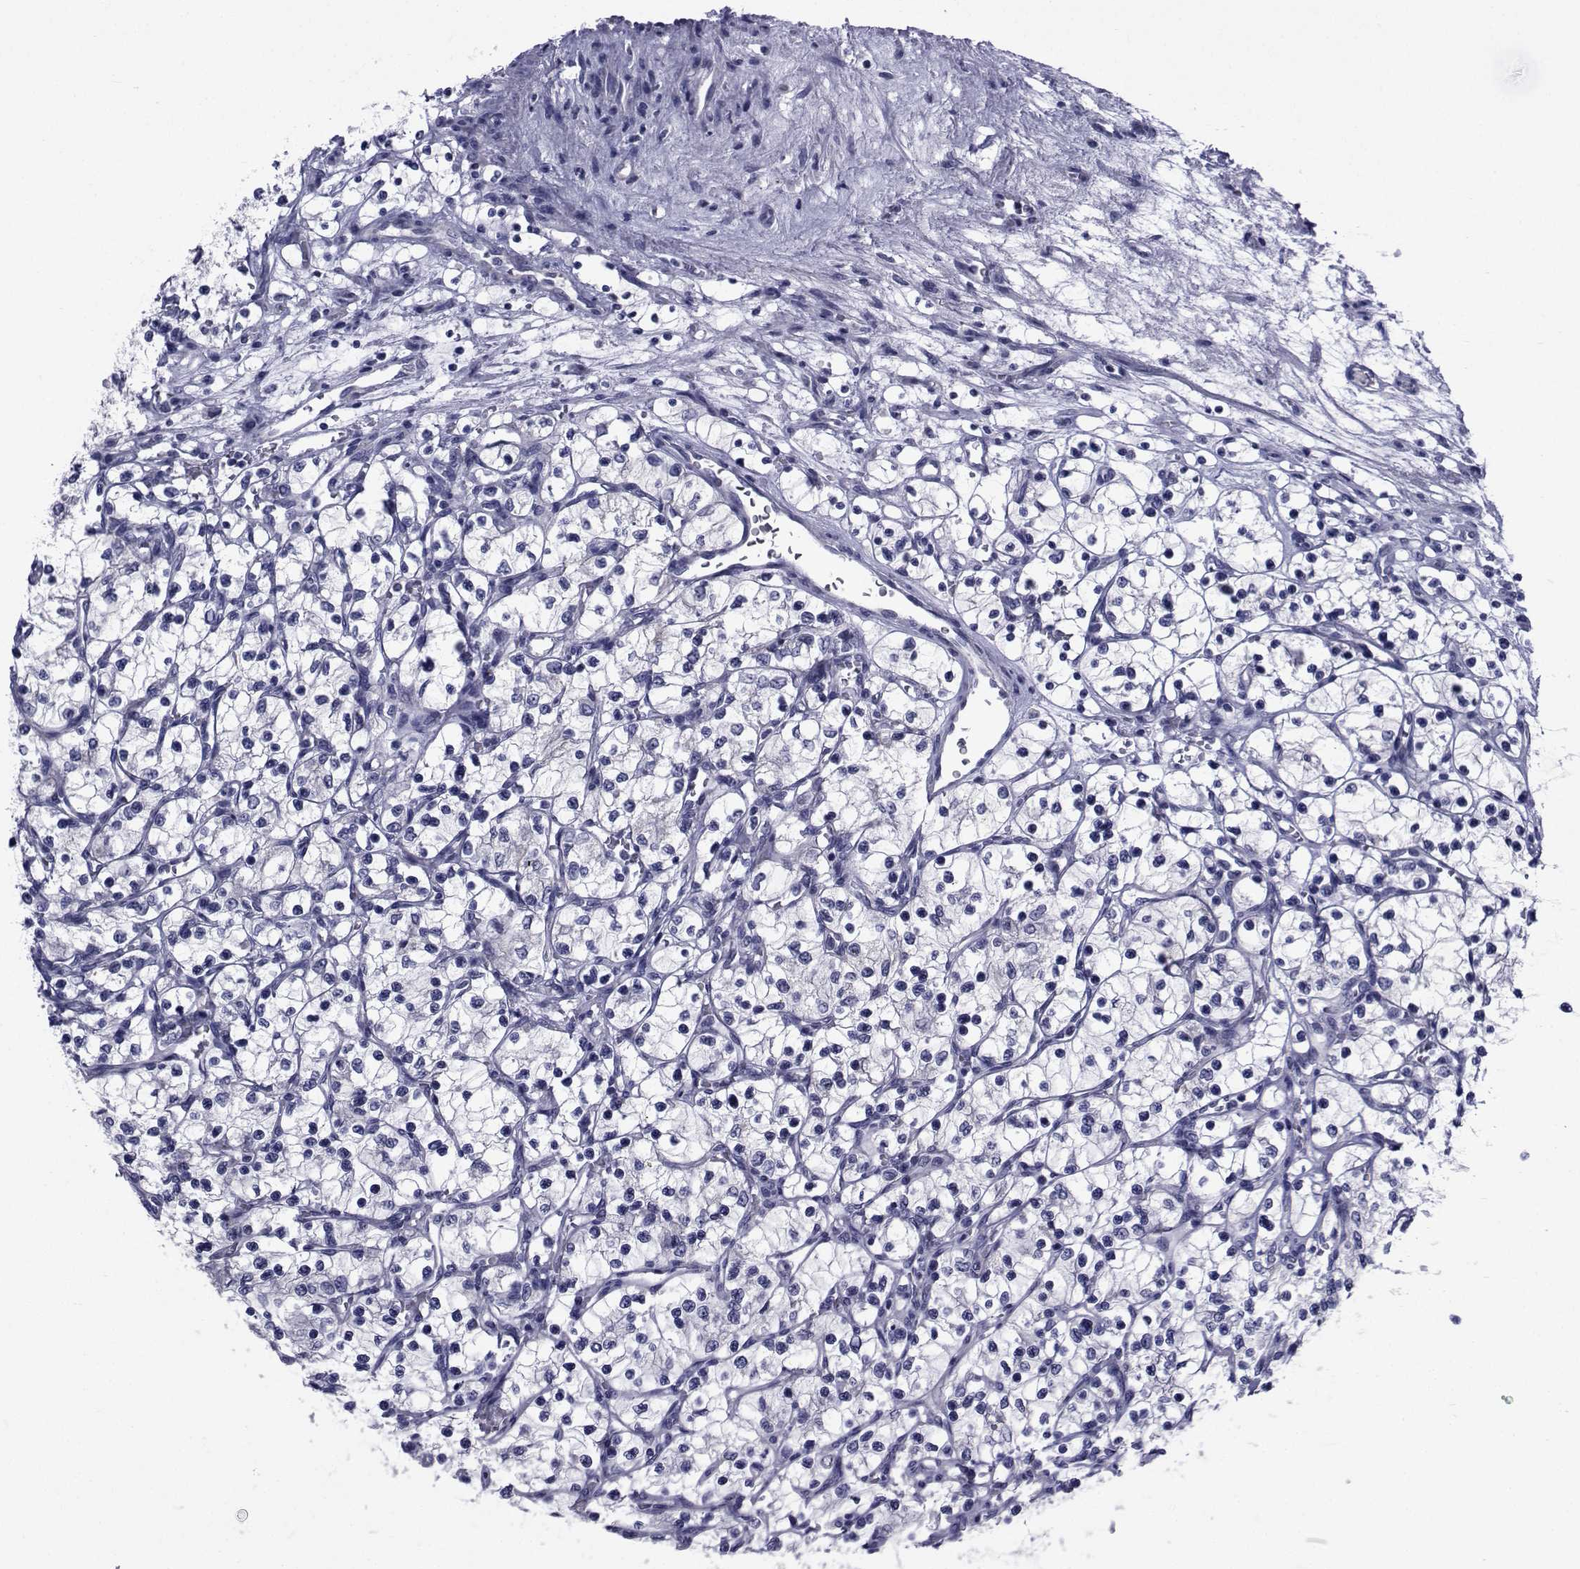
{"staining": {"intensity": "negative", "quantity": "none", "location": "none"}, "tissue": "renal cancer", "cell_type": "Tumor cells", "image_type": "cancer", "snomed": [{"axis": "morphology", "description": "Adenocarcinoma, NOS"}, {"axis": "topography", "description": "Kidney"}], "caption": "The histopathology image shows no significant positivity in tumor cells of renal adenocarcinoma.", "gene": "ROPN1", "patient": {"sex": "female", "age": 69}}